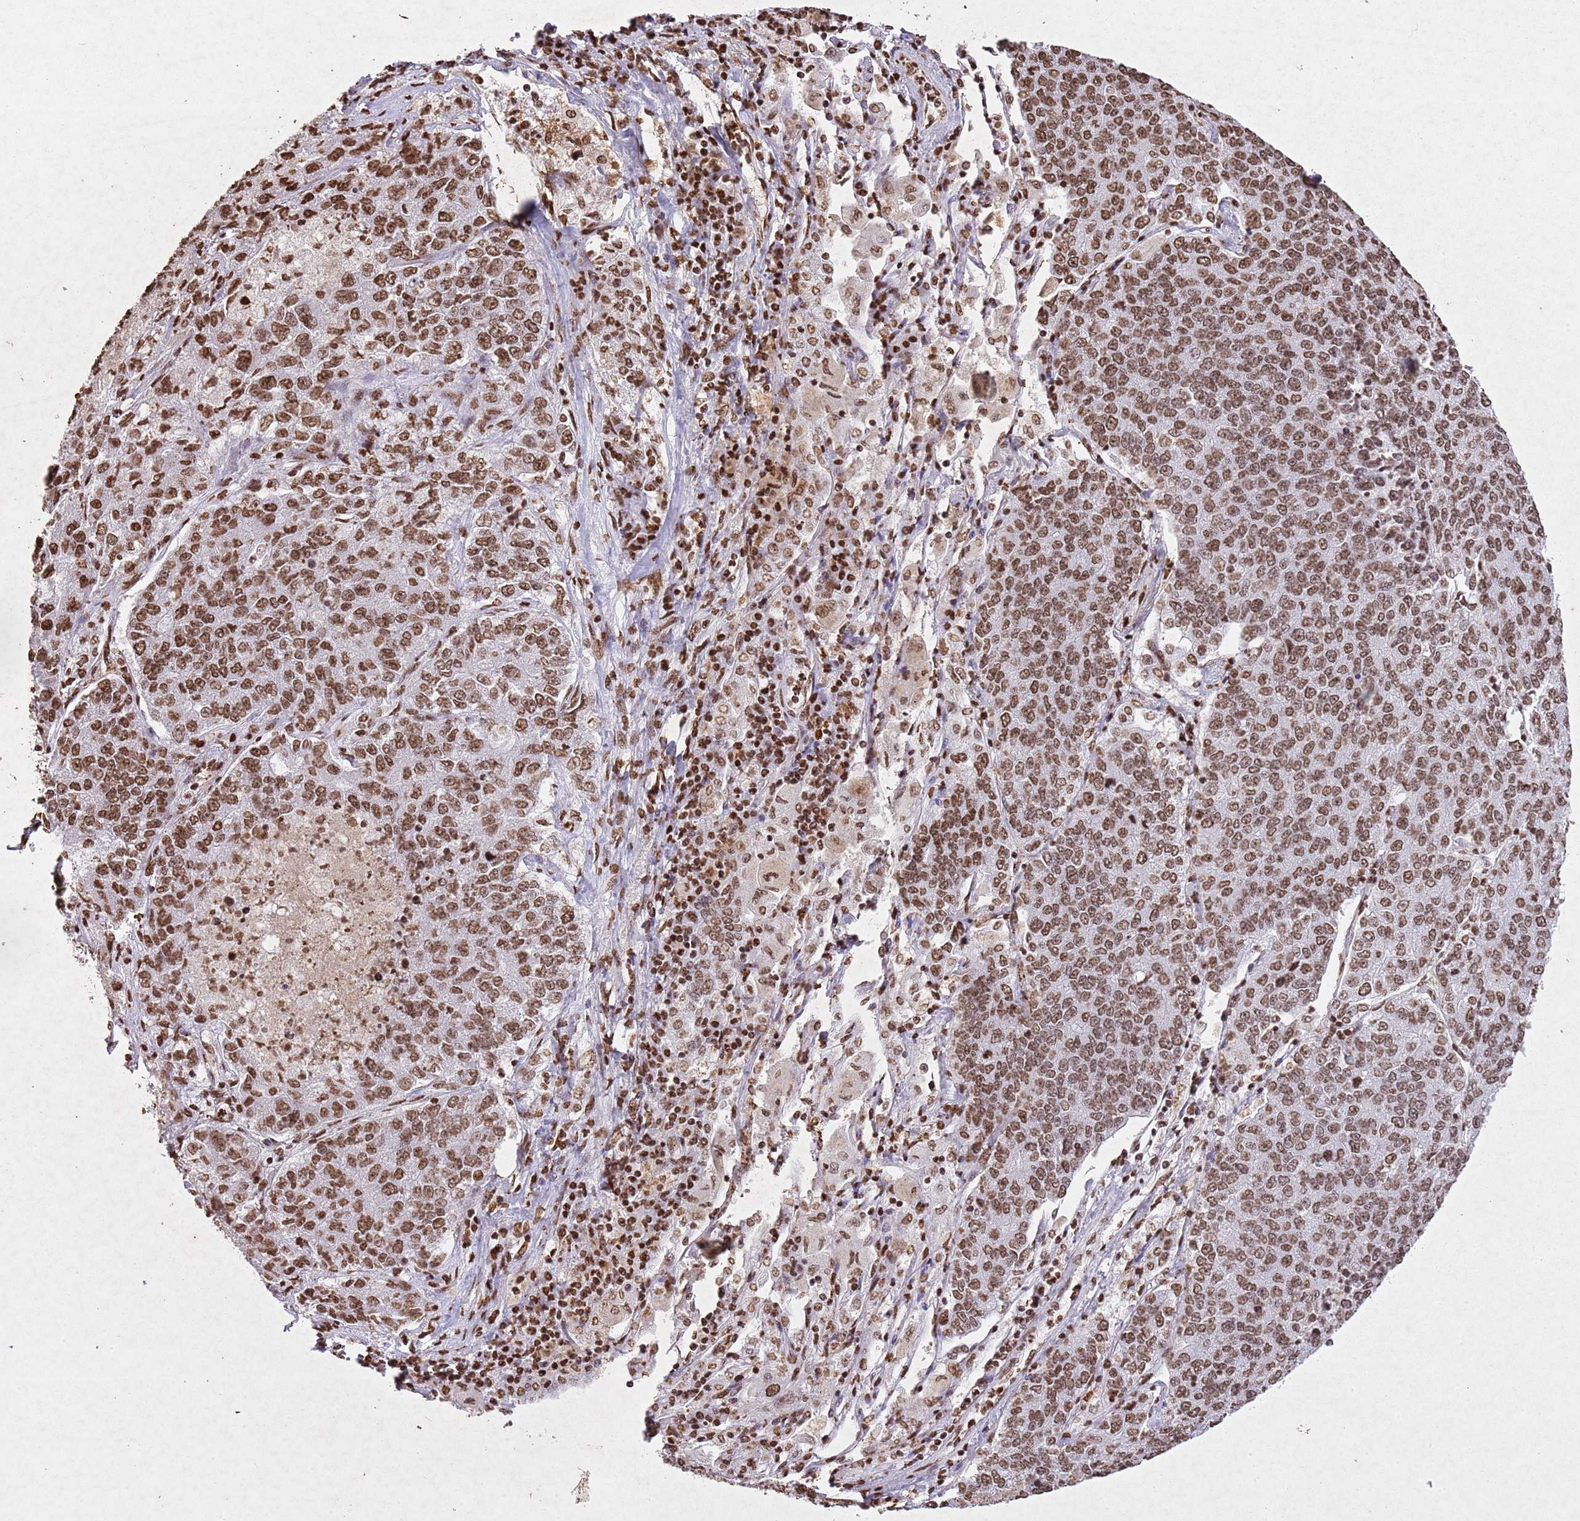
{"staining": {"intensity": "moderate", "quantity": ">75%", "location": "nuclear"}, "tissue": "lung cancer", "cell_type": "Tumor cells", "image_type": "cancer", "snomed": [{"axis": "morphology", "description": "Adenocarcinoma, NOS"}, {"axis": "topography", "description": "Lung"}], "caption": "DAB immunohistochemical staining of lung adenocarcinoma reveals moderate nuclear protein staining in approximately >75% of tumor cells.", "gene": "BMAL1", "patient": {"sex": "male", "age": 49}}